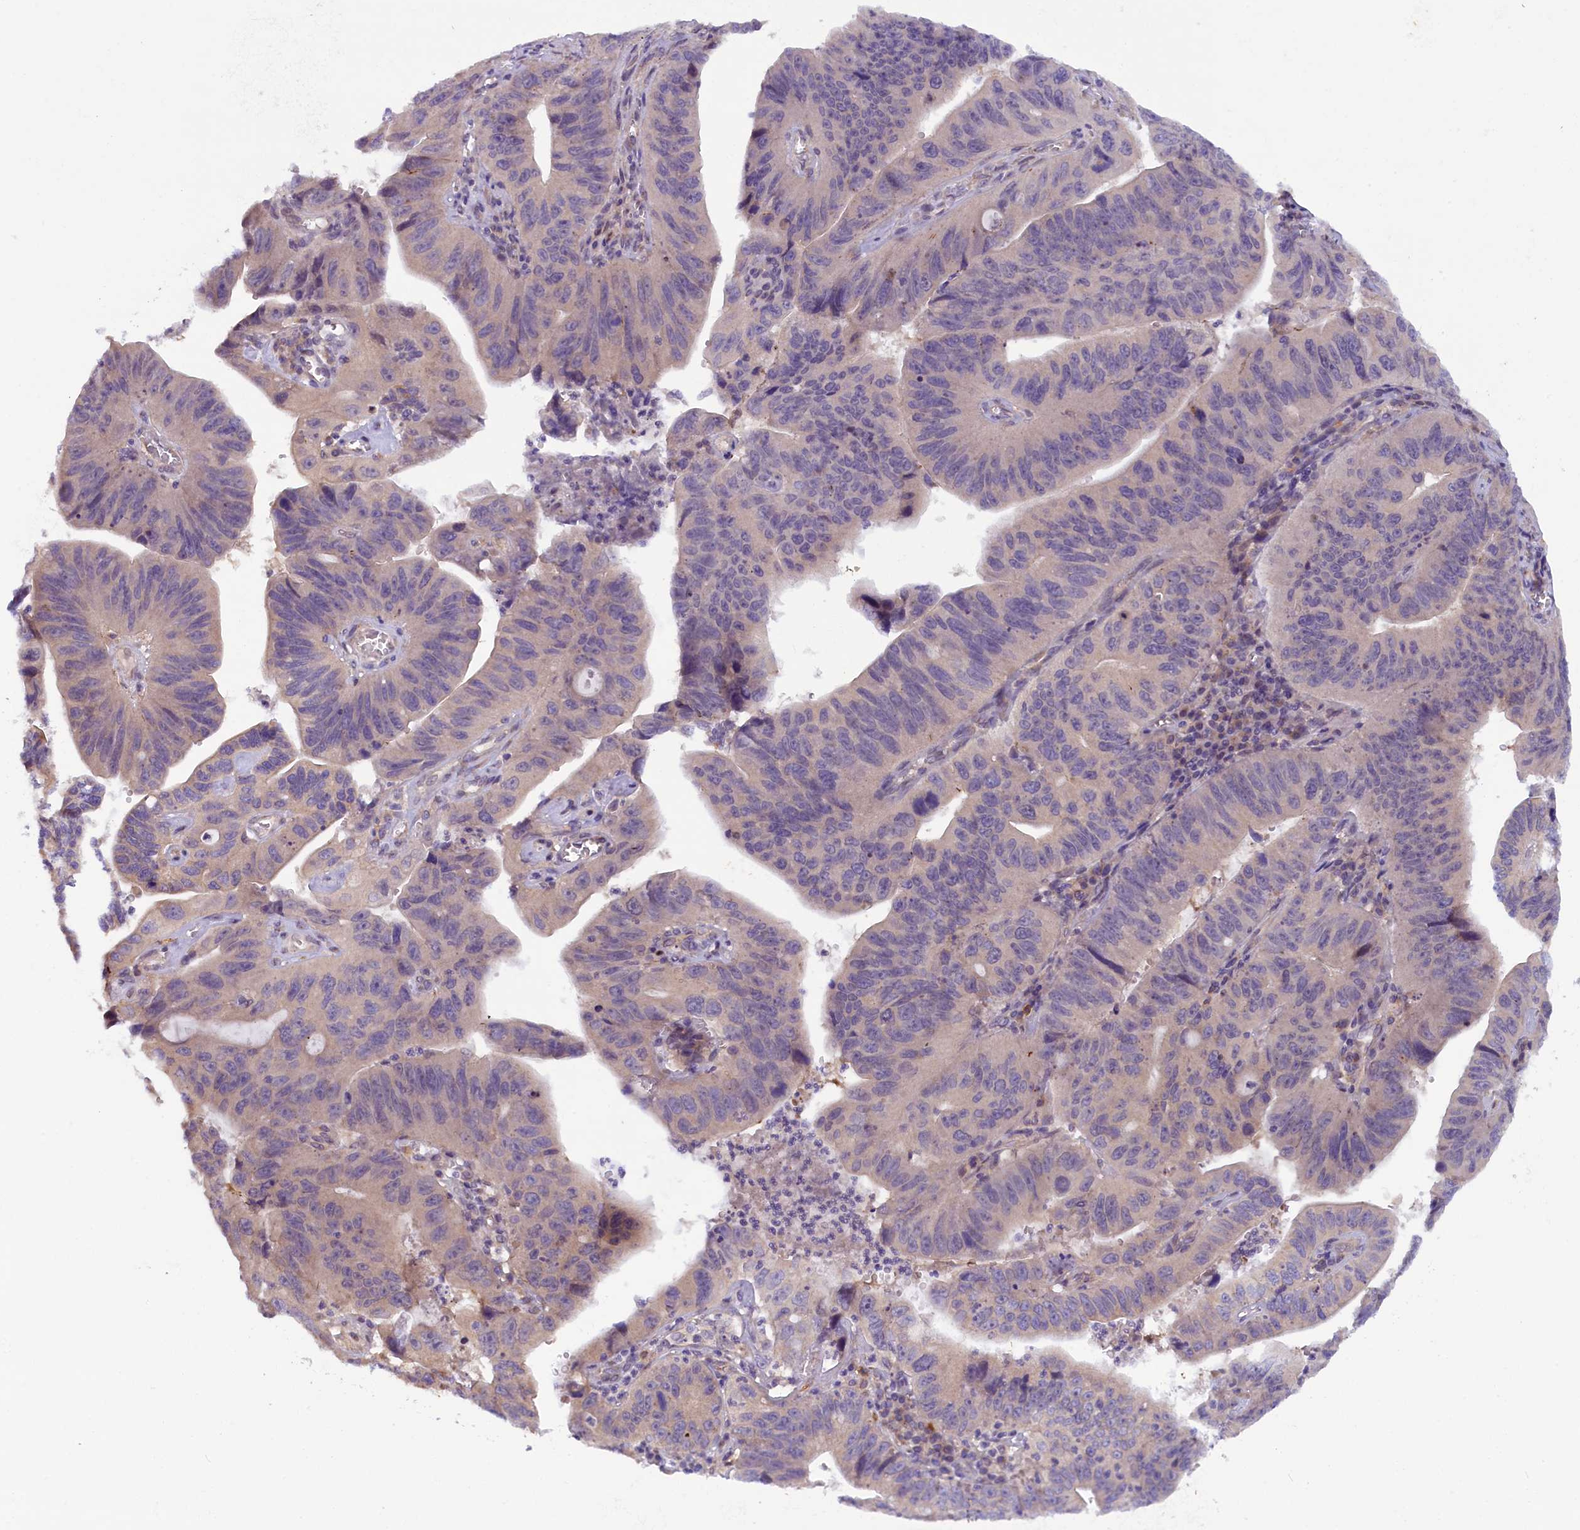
{"staining": {"intensity": "negative", "quantity": "none", "location": "none"}, "tissue": "stomach cancer", "cell_type": "Tumor cells", "image_type": "cancer", "snomed": [{"axis": "morphology", "description": "Adenocarcinoma, NOS"}, {"axis": "topography", "description": "Stomach"}], "caption": "DAB immunohistochemical staining of human stomach cancer demonstrates no significant positivity in tumor cells.", "gene": "CCDC9B", "patient": {"sex": "male", "age": 59}}